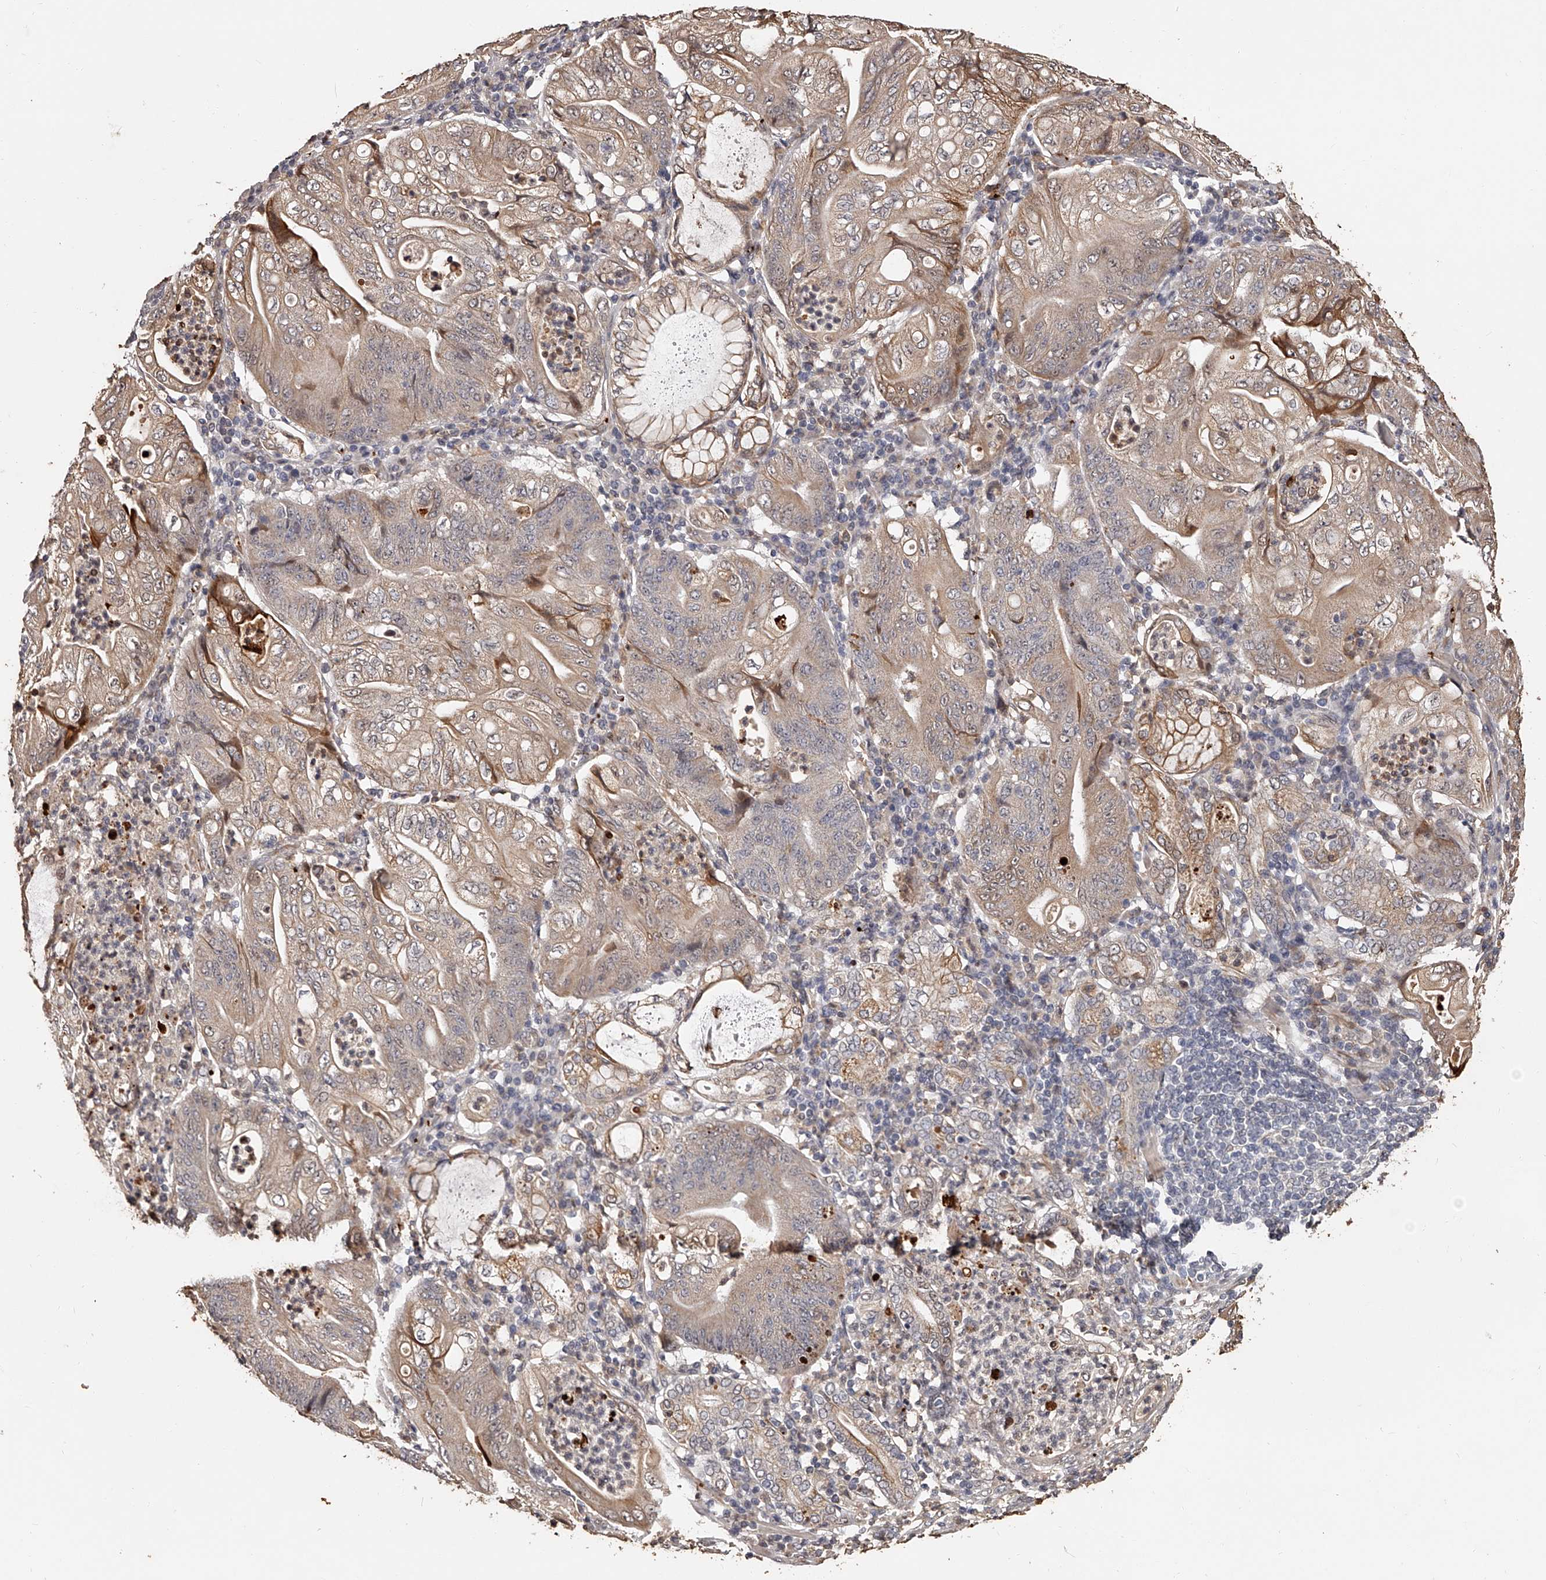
{"staining": {"intensity": "weak", "quantity": ">75%", "location": "cytoplasmic/membranous"}, "tissue": "stomach cancer", "cell_type": "Tumor cells", "image_type": "cancer", "snomed": [{"axis": "morphology", "description": "Adenocarcinoma, NOS"}, {"axis": "topography", "description": "Stomach"}], "caption": "There is low levels of weak cytoplasmic/membranous staining in tumor cells of stomach cancer (adenocarcinoma), as demonstrated by immunohistochemical staining (brown color).", "gene": "URGCP", "patient": {"sex": "female", "age": 73}}